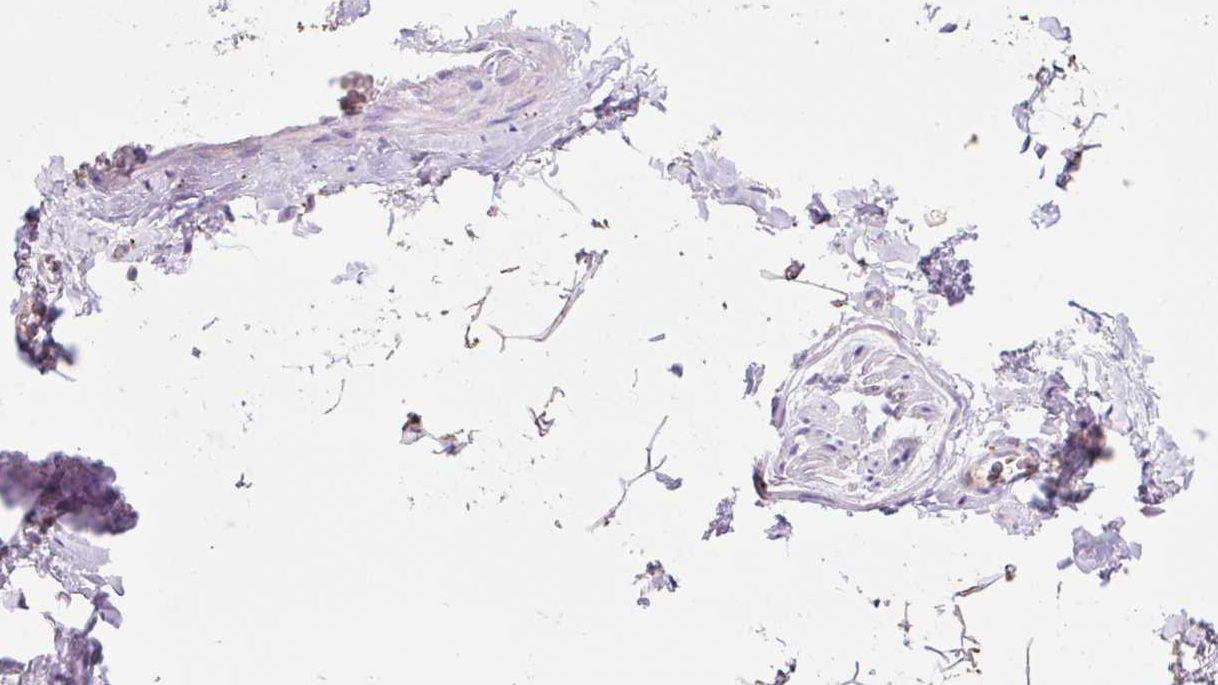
{"staining": {"intensity": "moderate", "quantity": ">75%", "location": "cytoplasmic/membranous"}, "tissue": "adipose tissue", "cell_type": "Adipocytes", "image_type": "normal", "snomed": [{"axis": "morphology", "description": "Normal tissue, NOS"}, {"axis": "topography", "description": "Vascular tissue"}, {"axis": "topography", "description": "Peripheral nerve tissue"}], "caption": "This image shows immunohistochemistry staining of normal human adipose tissue, with medium moderate cytoplasmic/membranous staining in about >75% of adipocytes.", "gene": "HEXA", "patient": {"sex": "male", "age": 41}}